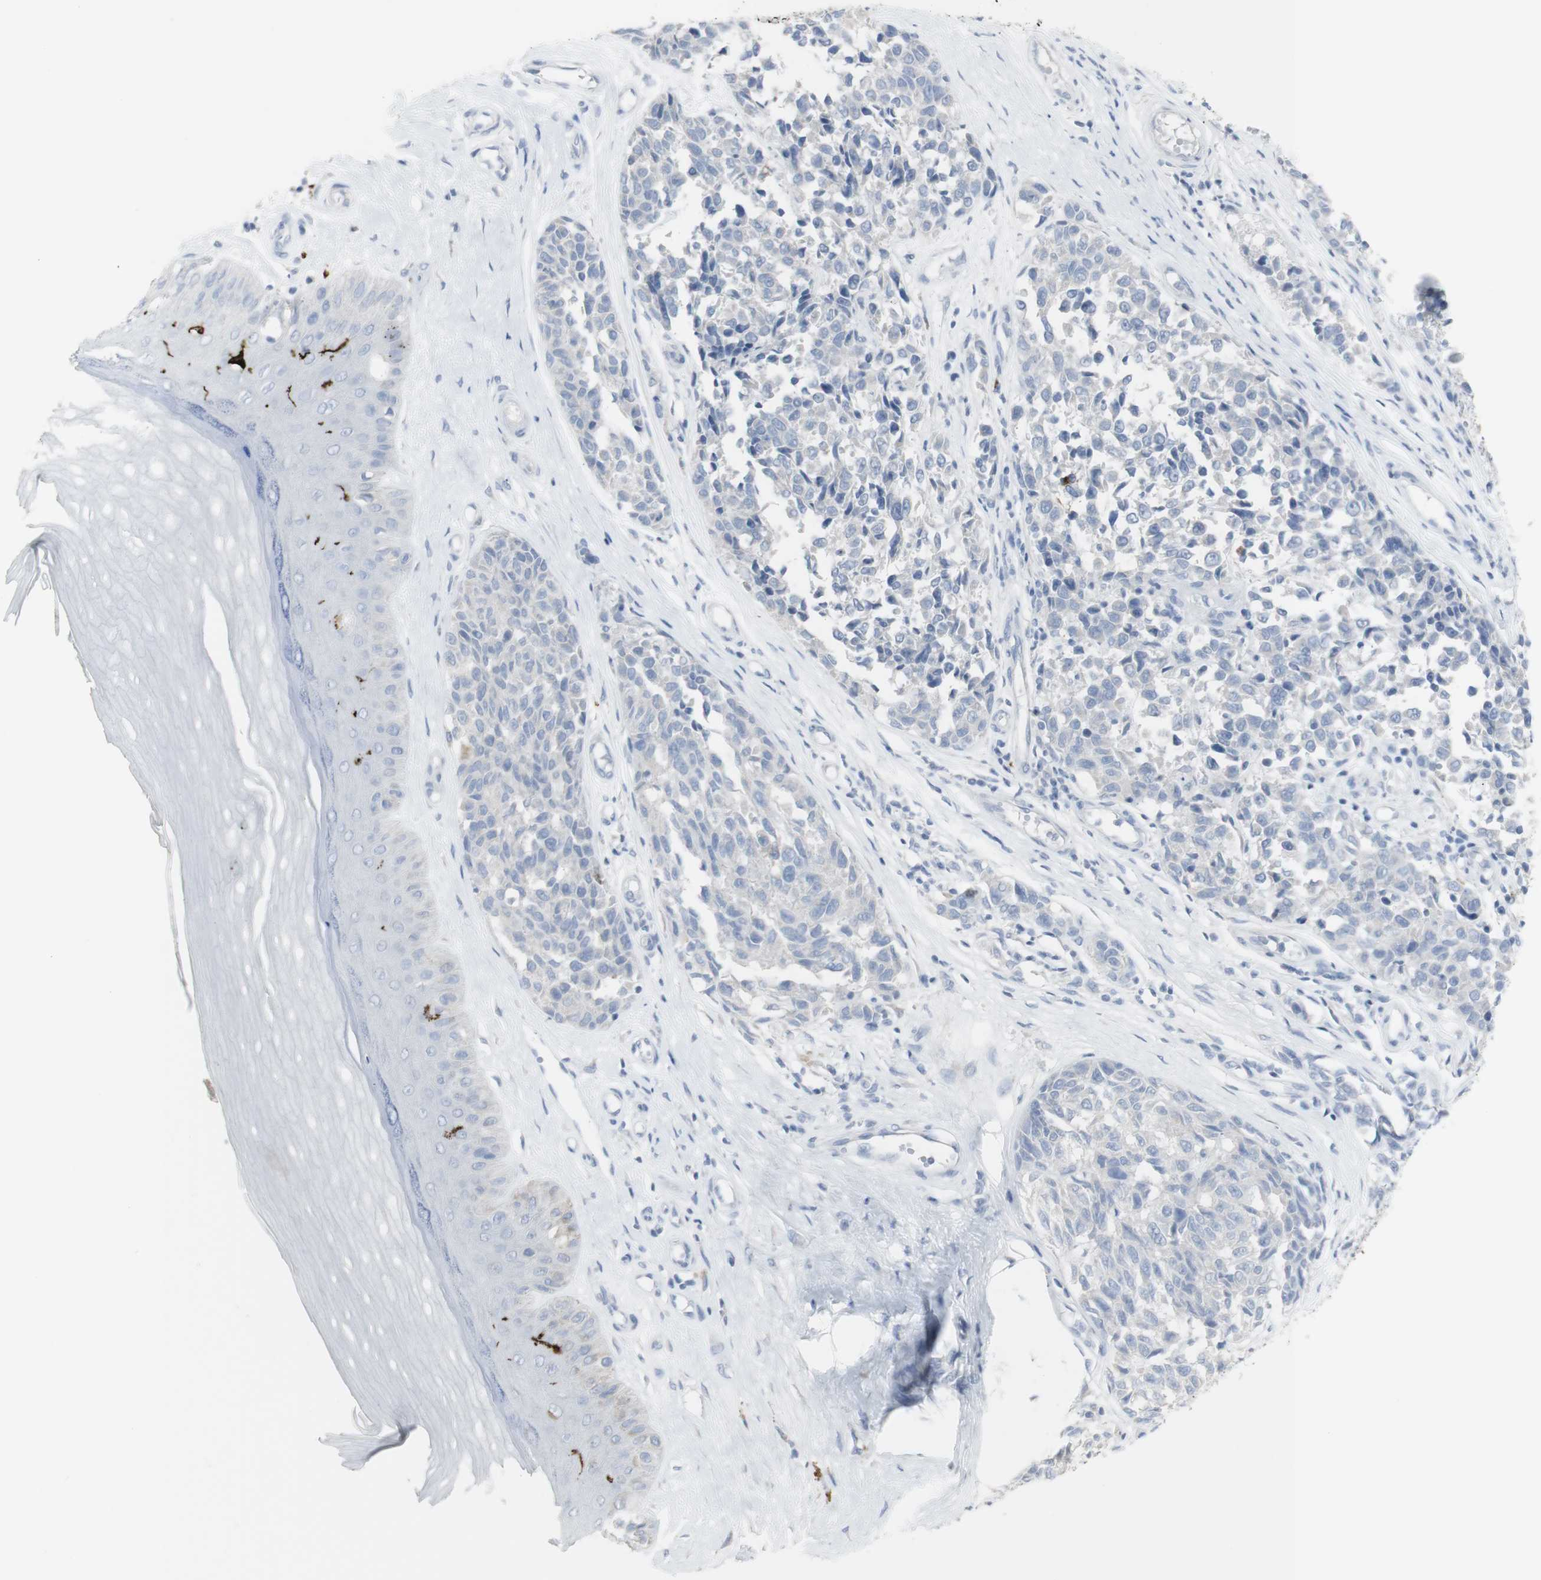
{"staining": {"intensity": "negative", "quantity": "none", "location": "none"}, "tissue": "melanoma", "cell_type": "Tumor cells", "image_type": "cancer", "snomed": [{"axis": "morphology", "description": "Malignant melanoma, NOS"}, {"axis": "topography", "description": "Skin"}], "caption": "Immunohistochemistry of malignant melanoma displays no staining in tumor cells.", "gene": "CD207", "patient": {"sex": "female", "age": 64}}